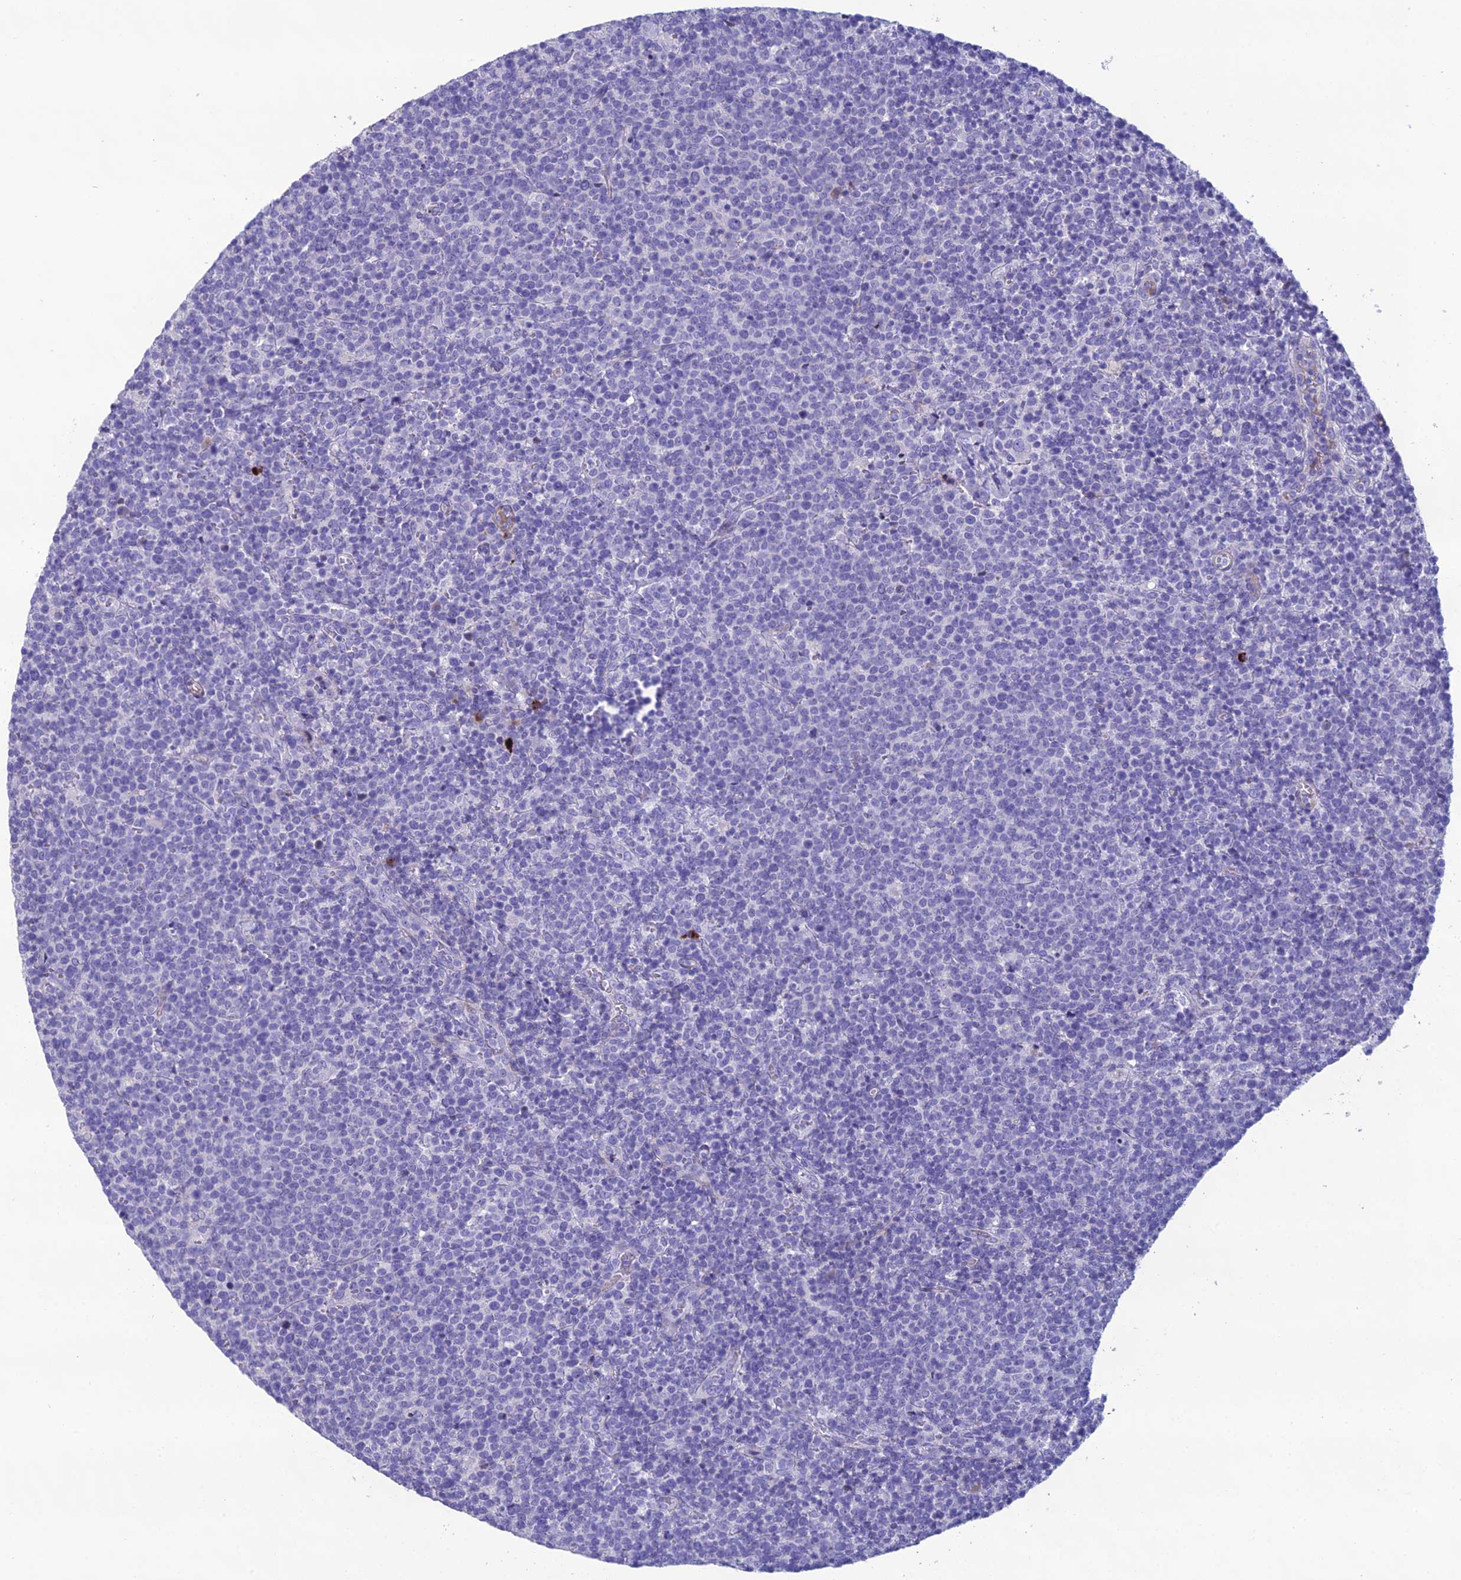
{"staining": {"intensity": "negative", "quantity": "none", "location": "none"}, "tissue": "lymphoma", "cell_type": "Tumor cells", "image_type": "cancer", "snomed": [{"axis": "morphology", "description": "Malignant lymphoma, non-Hodgkin's type, High grade"}, {"axis": "topography", "description": "Lymph node"}], "caption": "The photomicrograph shows no staining of tumor cells in malignant lymphoma, non-Hodgkin's type (high-grade).", "gene": "OR56B1", "patient": {"sex": "male", "age": 61}}